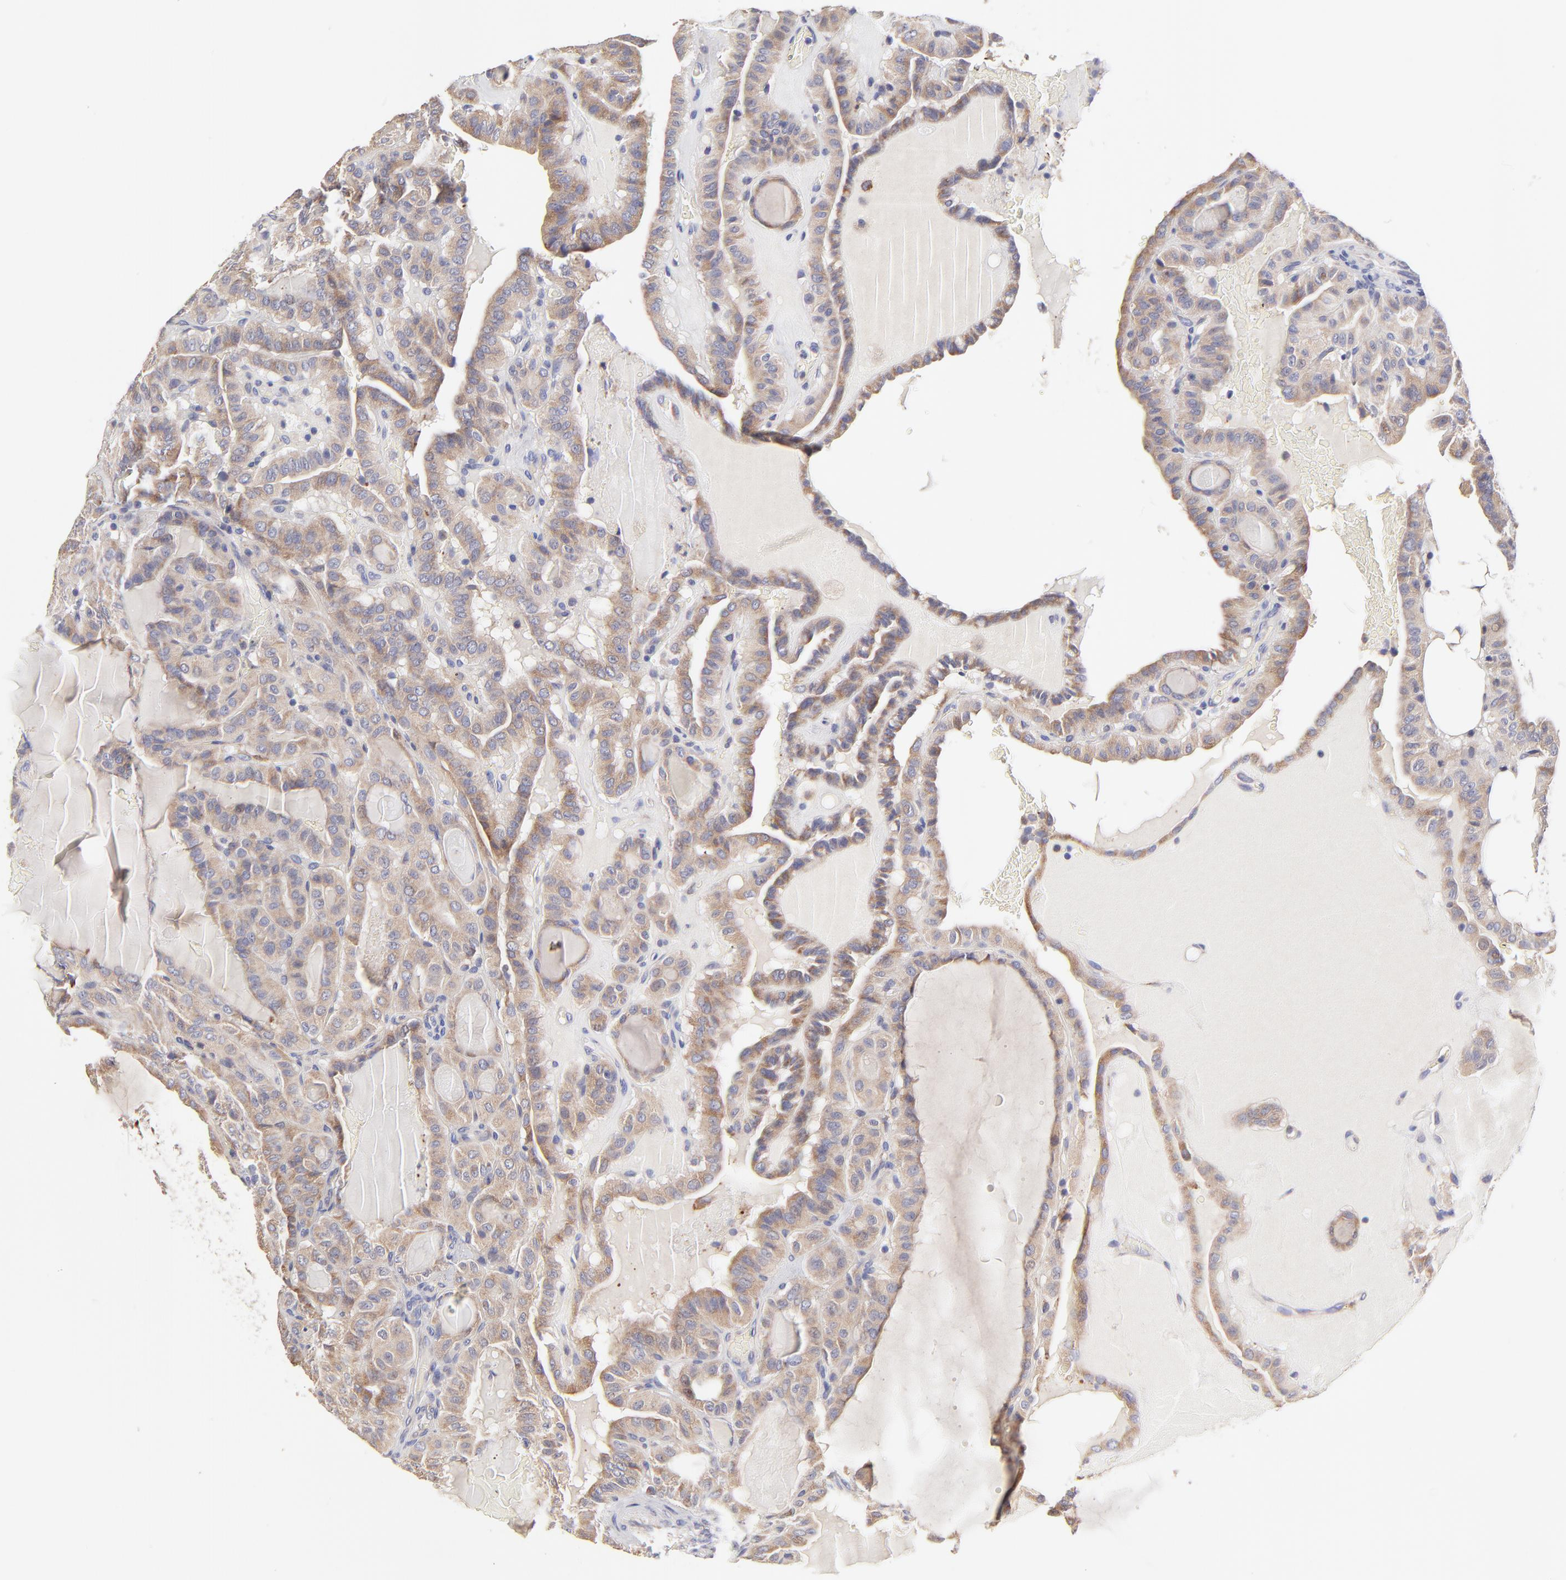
{"staining": {"intensity": "weak", "quantity": ">75%", "location": "cytoplasmic/membranous"}, "tissue": "thyroid cancer", "cell_type": "Tumor cells", "image_type": "cancer", "snomed": [{"axis": "morphology", "description": "Papillary adenocarcinoma, NOS"}, {"axis": "topography", "description": "Thyroid gland"}], "caption": "Thyroid papillary adenocarcinoma tissue demonstrates weak cytoplasmic/membranous staining in about >75% of tumor cells", "gene": "GCSAM", "patient": {"sex": "male", "age": 77}}